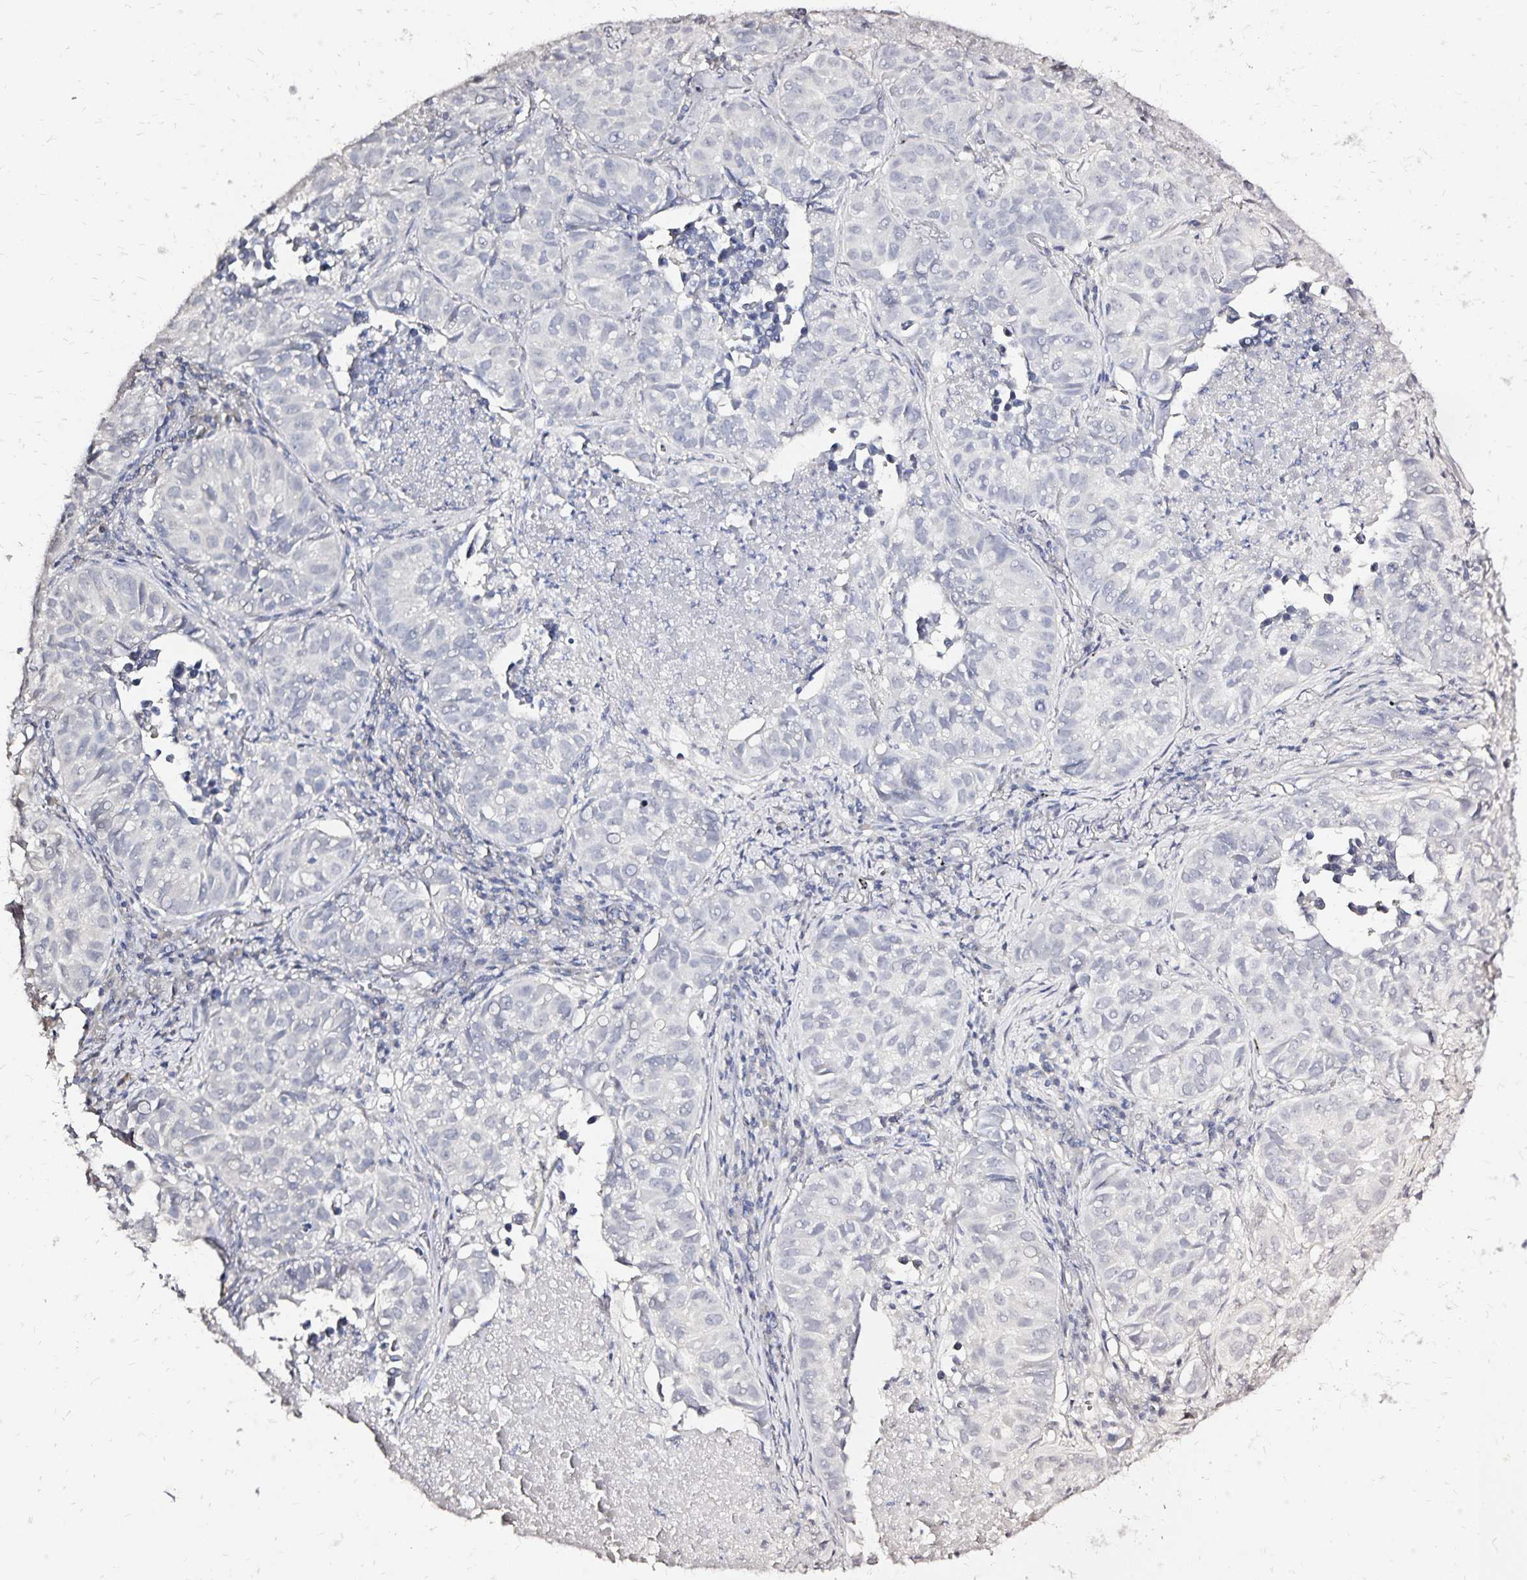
{"staining": {"intensity": "negative", "quantity": "none", "location": "none"}, "tissue": "lung cancer", "cell_type": "Tumor cells", "image_type": "cancer", "snomed": [{"axis": "morphology", "description": "Adenocarcinoma, NOS"}, {"axis": "topography", "description": "Lung"}], "caption": "Lung cancer stained for a protein using immunohistochemistry (IHC) shows no expression tumor cells.", "gene": "SLC5A1", "patient": {"sex": "female", "age": 50}}